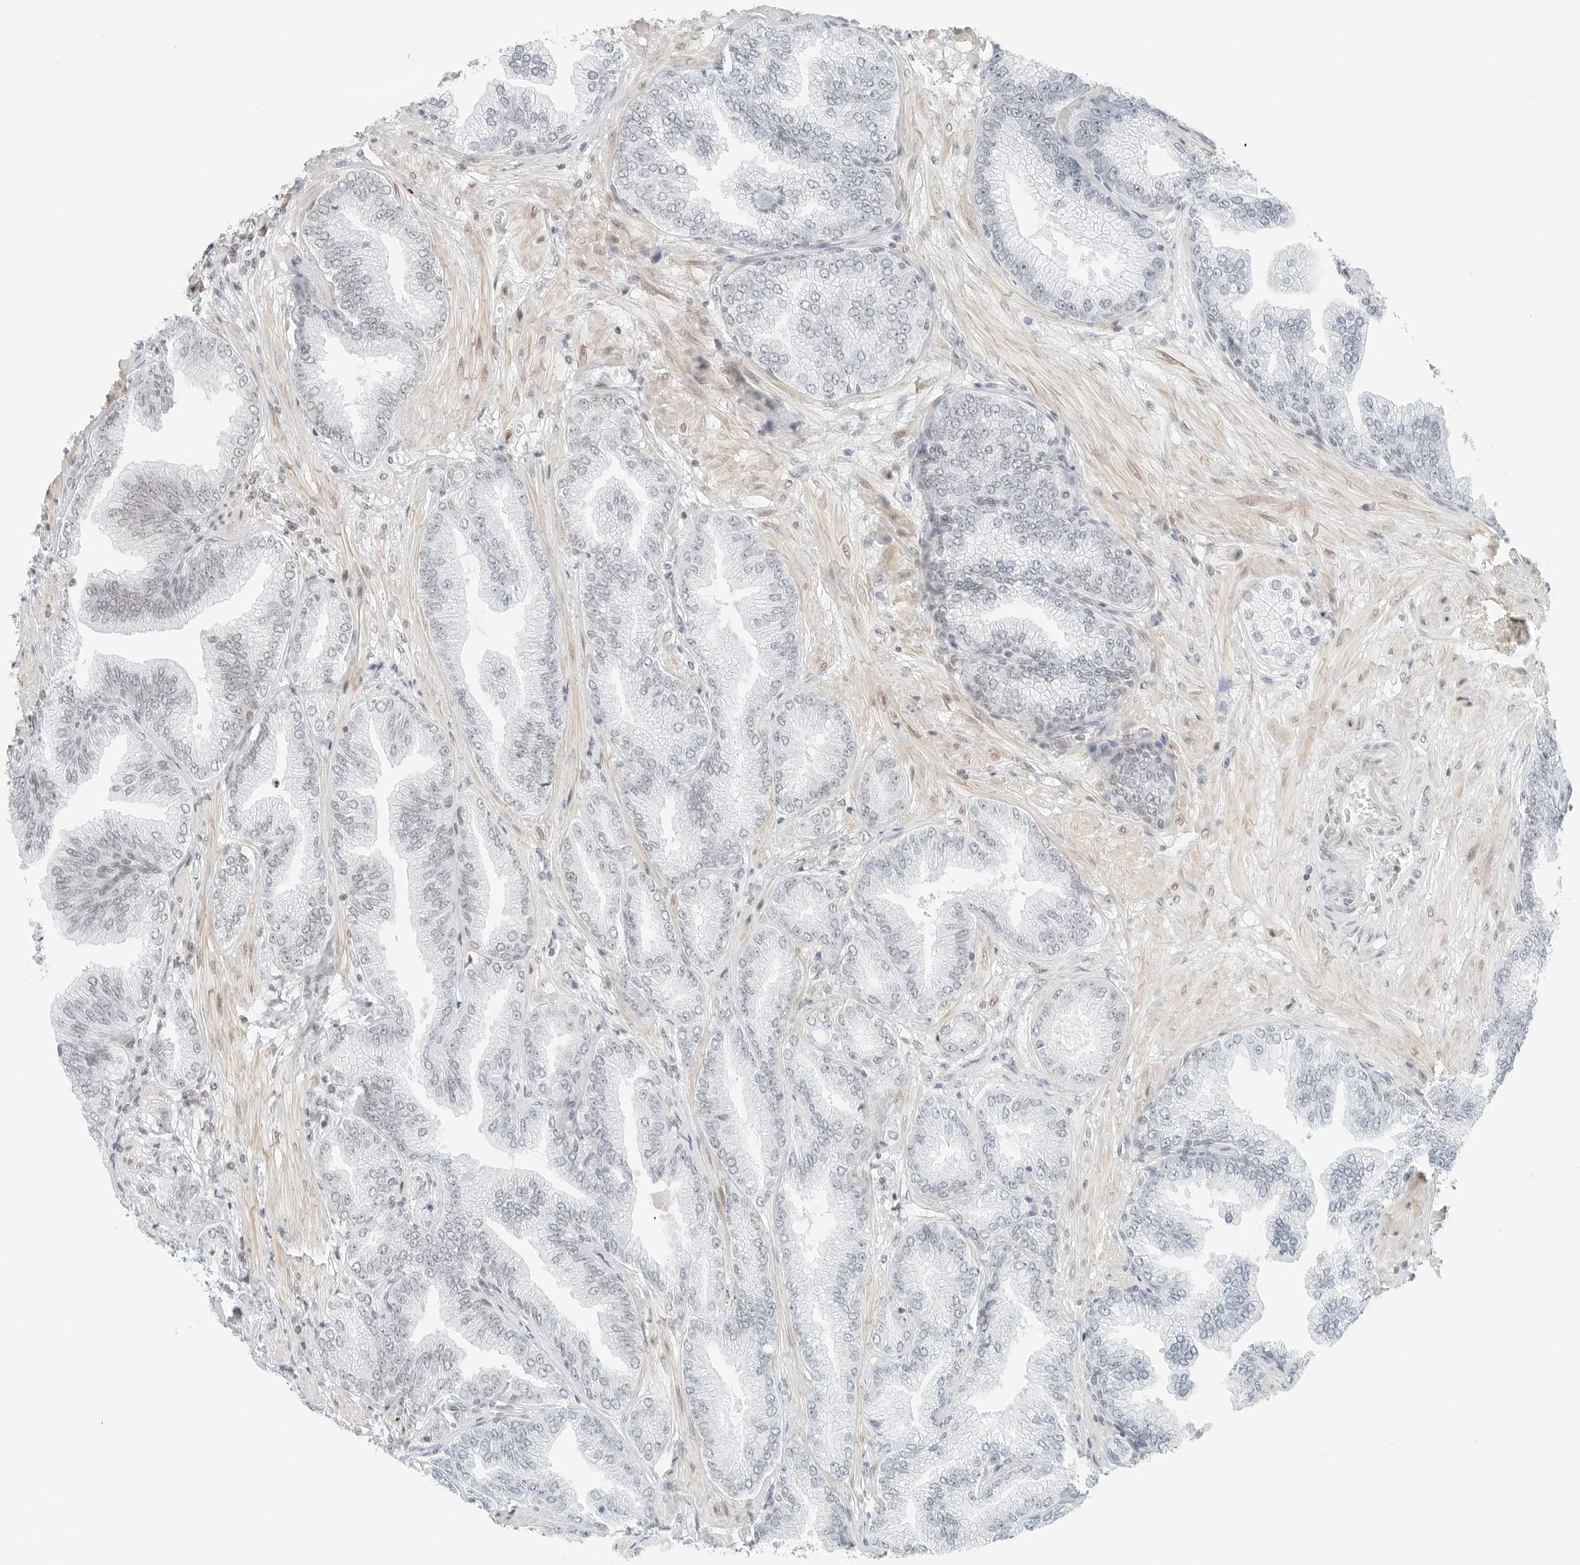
{"staining": {"intensity": "negative", "quantity": "none", "location": "none"}, "tissue": "prostate cancer", "cell_type": "Tumor cells", "image_type": "cancer", "snomed": [{"axis": "morphology", "description": "Adenocarcinoma, Low grade"}, {"axis": "topography", "description": "Prostate"}], "caption": "The photomicrograph displays no significant positivity in tumor cells of prostate adenocarcinoma (low-grade).", "gene": "CRTC2", "patient": {"sex": "male", "age": 63}}